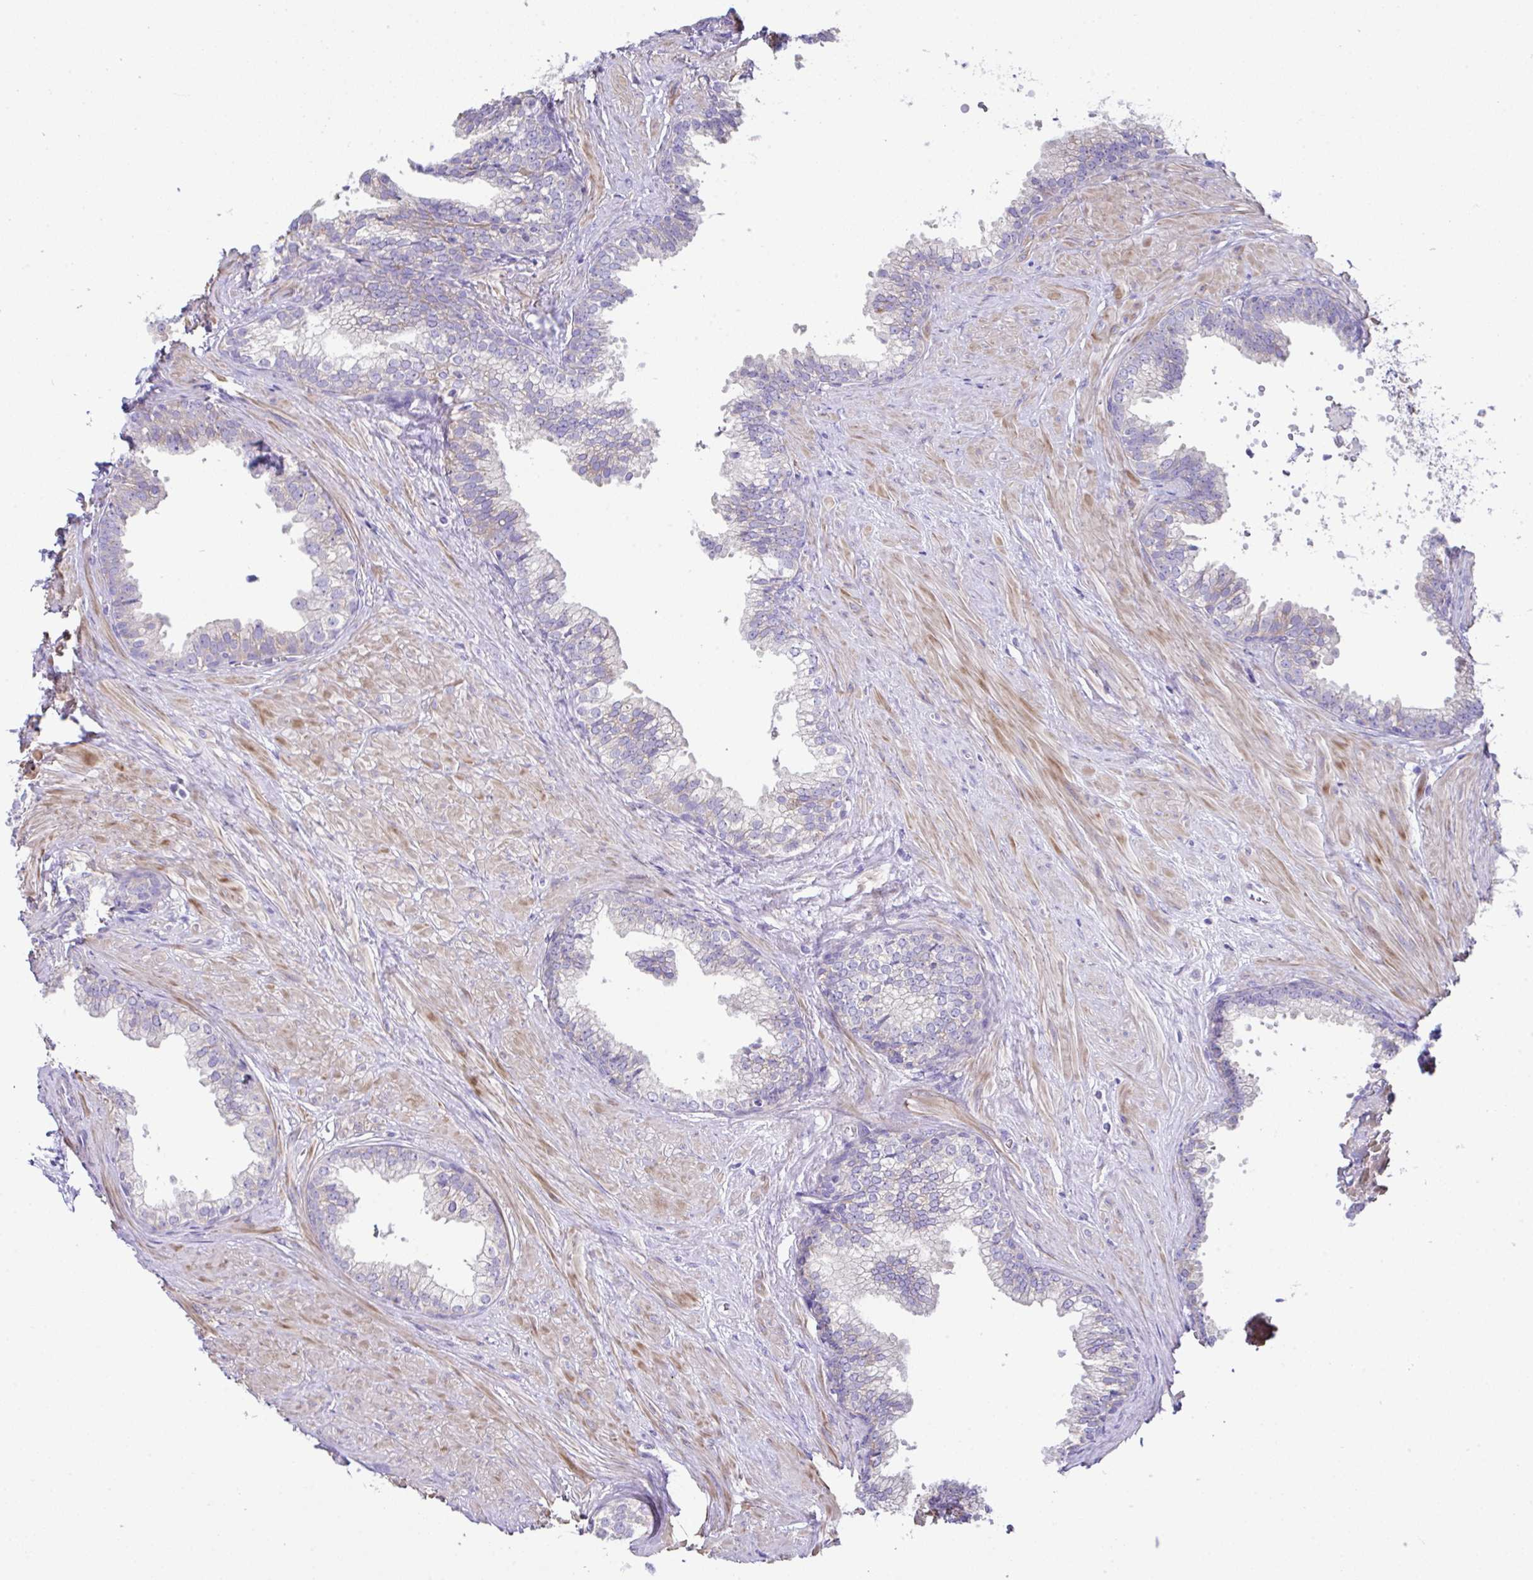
{"staining": {"intensity": "weak", "quantity": "<25%", "location": "cytoplasmic/membranous"}, "tissue": "prostate", "cell_type": "Glandular cells", "image_type": "normal", "snomed": [{"axis": "morphology", "description": "Normal tissue, NOS"}, {"axis": "topography", "description": "Prostate"}, {"axis": "topography", "description": "Peripheral nerve tissue"}], "caption": "There is no significant staining in glandular cells of prostate. (IHC, brightfield microscopy, high magnification).", "gene": "OR4P4", "patient": {"sex": "male", "age": 55}}